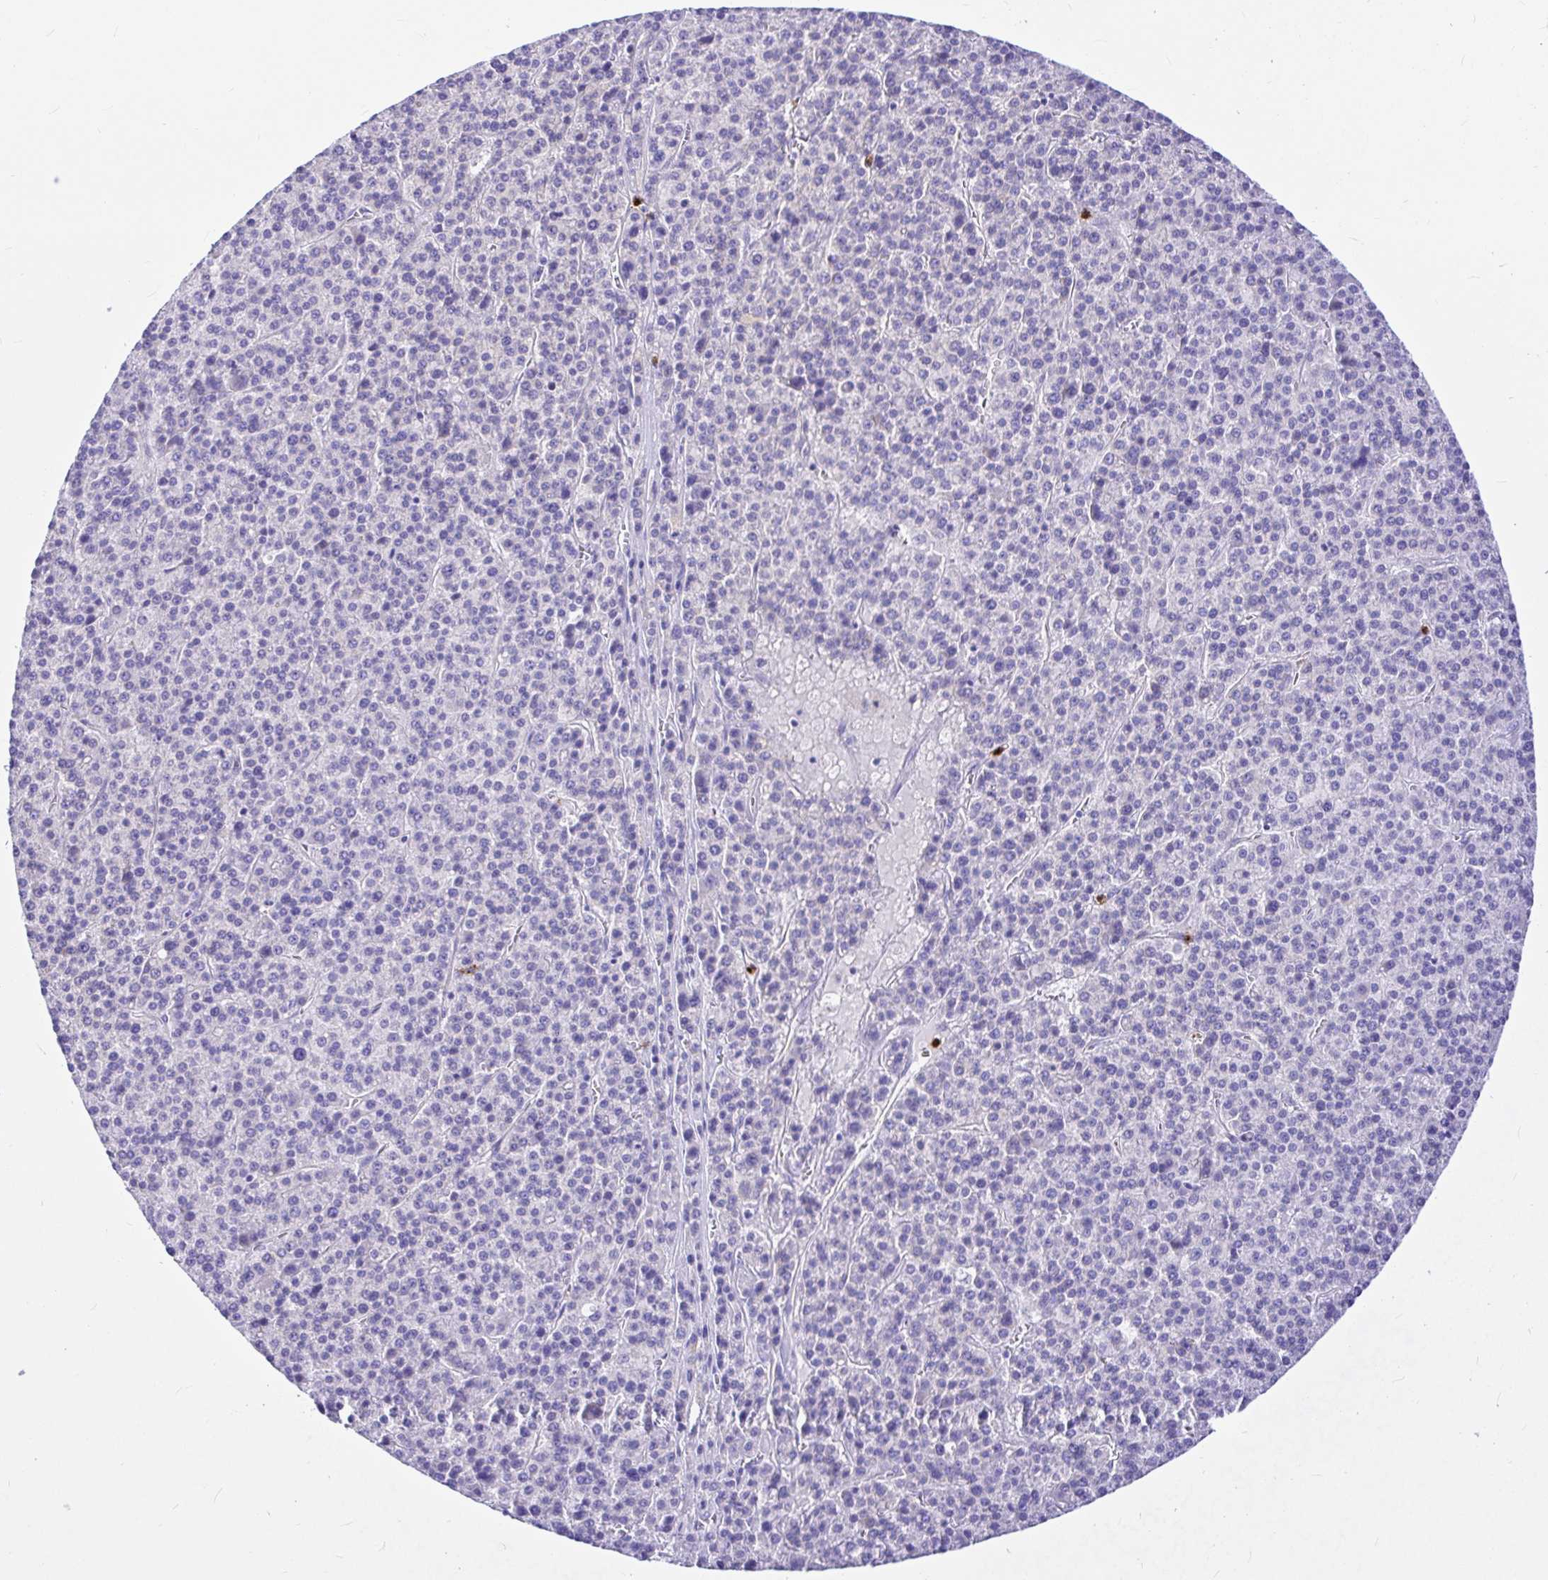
{"staining": {"intensity": "negative", "quantity": "none", "location": "none"}, "tissue": "liver cancer", "cell_type": "Tumor cells", "image_type": "cancer", "snomed": [{"axis": "morphology", "description": "Carcinoma, Hepatocellular, NOS"}, {"axis": "topography", "description": "Liver"}], "caption": "This image is of liver cancer stained with immunohistochemistry to label a protein in brown with the nuclei are counter-stained blue. There is no expression in tumor cells. The staining was performed using DAB (3,3'-diaminobenzidine) to visualize the protein expression in brown, while the nuclei were stained in blue with hematoxylin (Magnification: 20x).", "gene": "CLEC1B", "patient": {"sex": "female", "age": 58}}